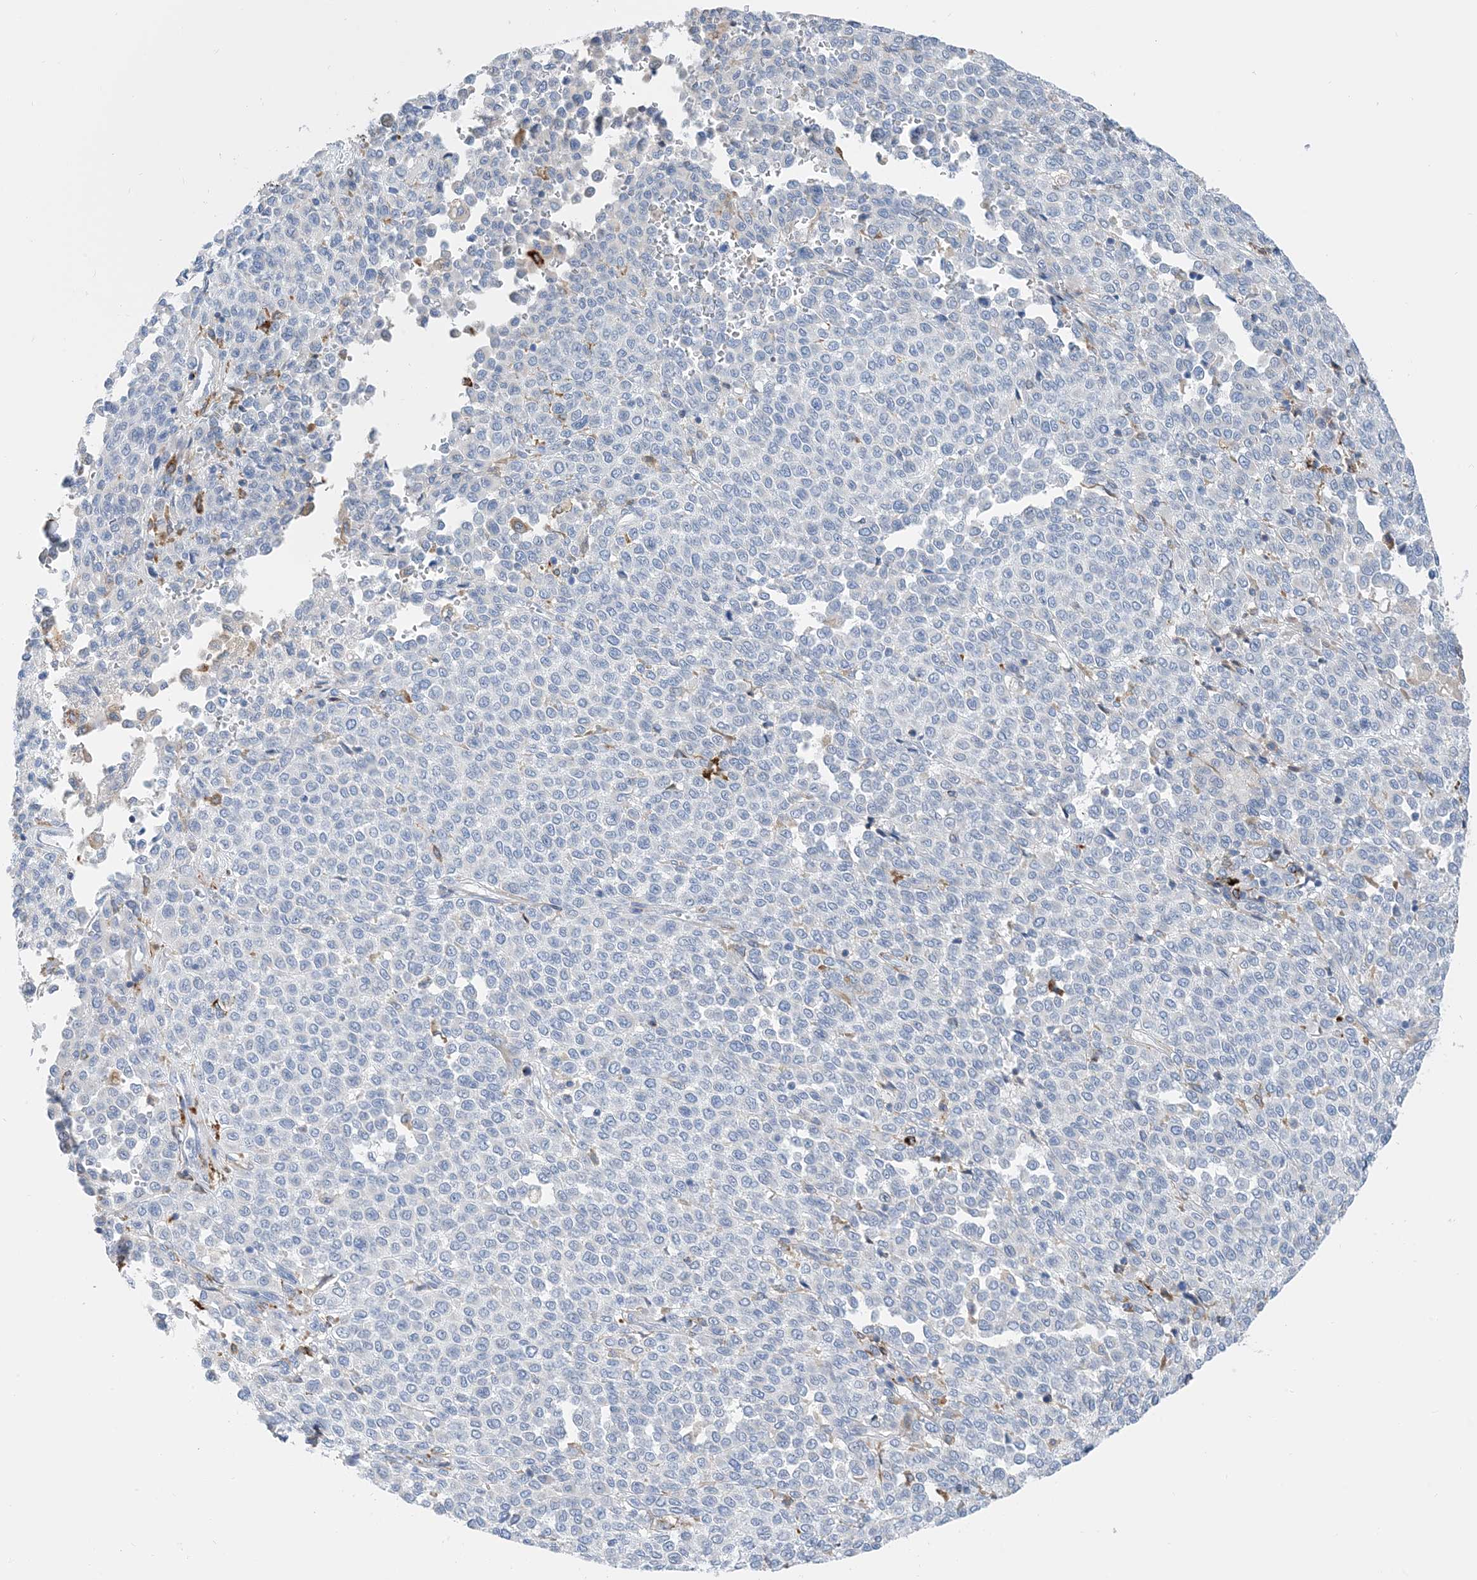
{"staining": {"intensity": "negative", "quantity": "none", "location": "none"}, "tissue": "melanoma", "cell_type": "Tumor cells", "image_type": "cancer", "snomed": [{"axis": "morphology", "description": "Malignant melanoma, Metastatic site"}, {"axis": "topography", "description": "Pancreas"}], "caption": "Human malignant melanoma (metastatic site) stained for a protein using IHC shows no staining in tumor cells.", "gene": "DPH3", "patient": {"sex": "female", "age": 30}}